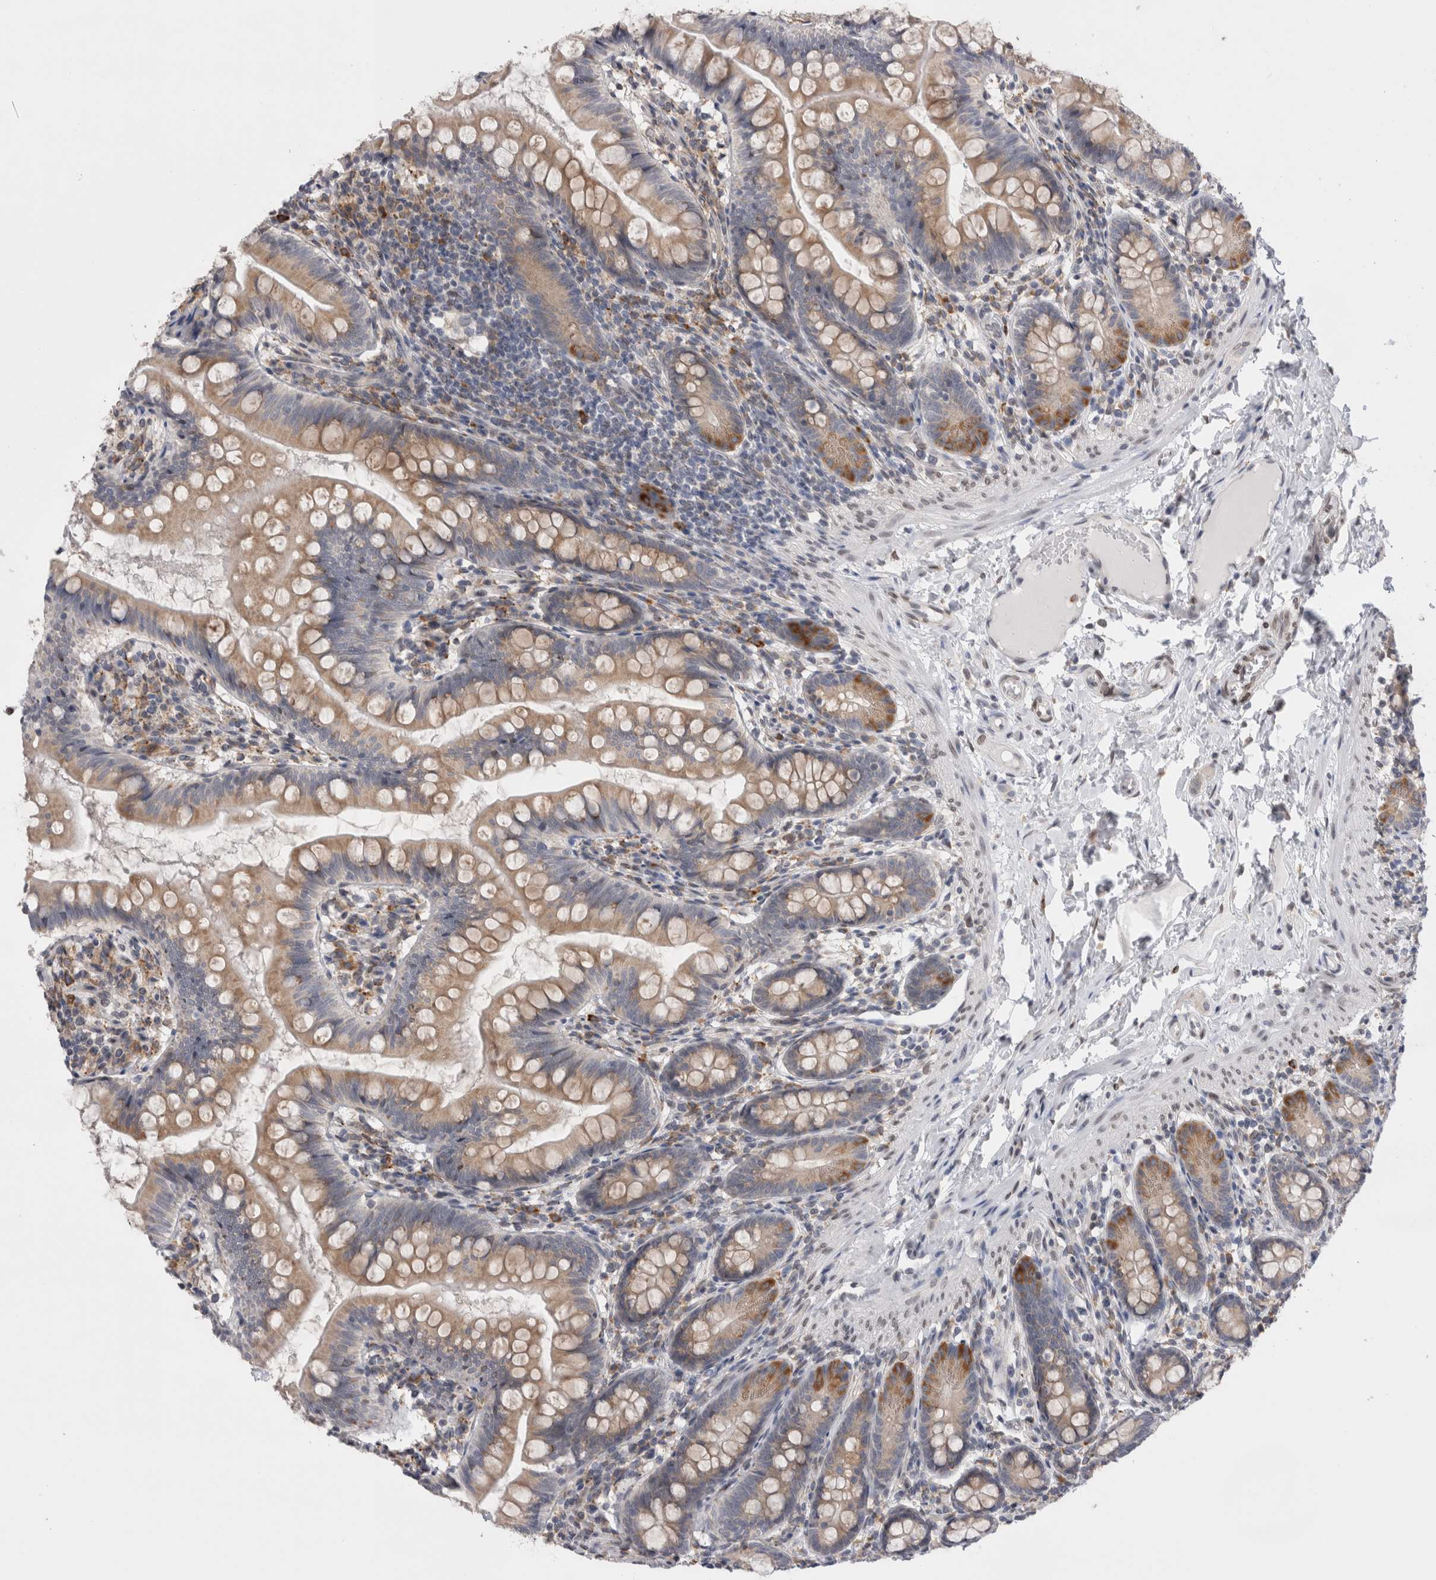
{"staining": {"intensity": "moderate", "quantity": "25%-75%", "location": "cytoplasmic/membranous"}, "tissue": "small intestine", "cell_type": "Glandular cells", "image_type": "normal", "snomed": [{"axis": "morphology", "description": "Normal tissue, NOS"}, {"axis": "topography", "description": "Small intestine"}], "caption": "IHC (DAB (3,3'-diaminobenzidine)) staining of benign human small intestine exhibits moderate cytoplasmic/membranous protein positivity in approximately 25%-75% of glandular cells. (DAB = brown stain, brightfield microscopy at high magnification).", "gene": "VCPIP1", "patient": {"sex": "male", "age": 7}}